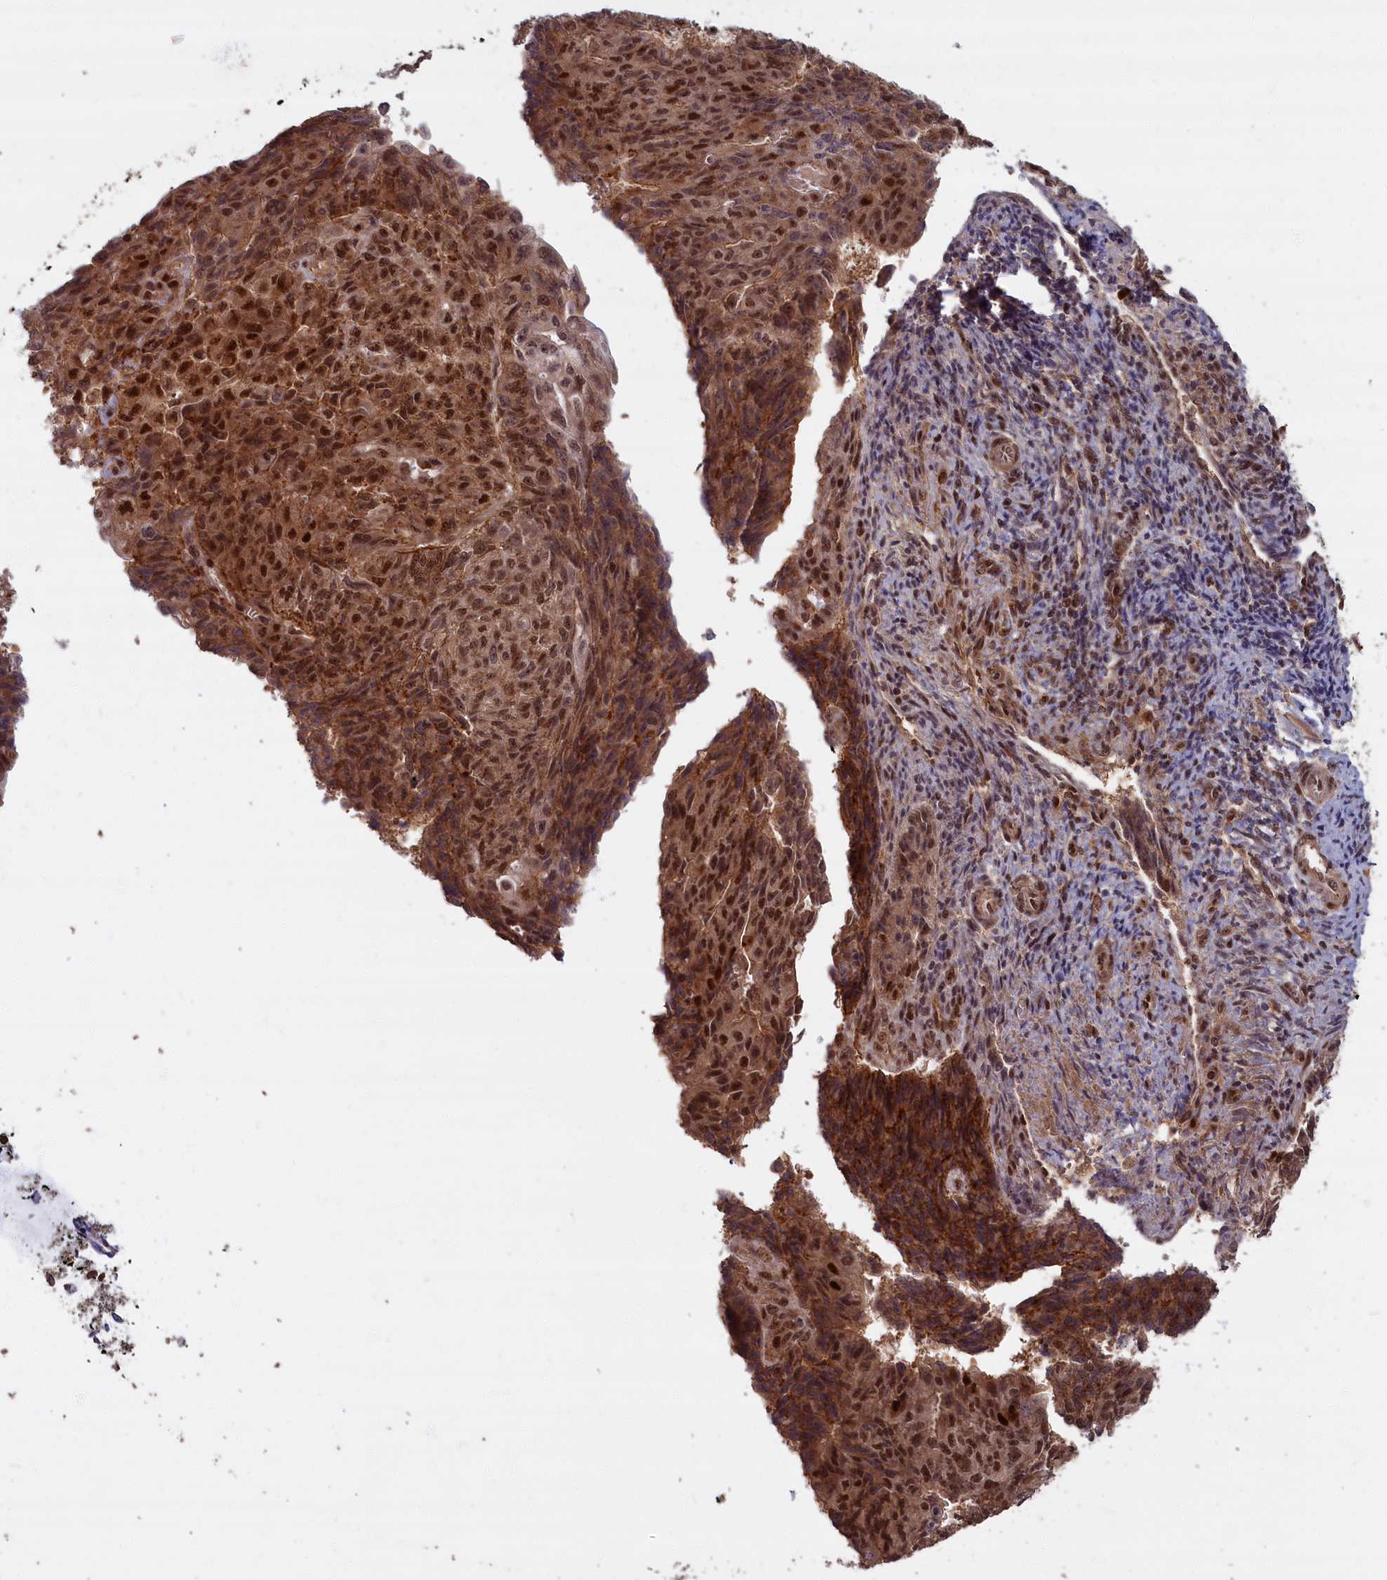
{"staining": {"intensity": "strong", "quantity": ">75%", "location": "cytoplasmic/membranous,nuclear"}, "tissue": "endometrial cancer", "cell_type": "Tumor cells", "image_type": "cancer", "snomed": [{"axis": "morphology", "description": "Adenocarcinoma, NOS"}, {"axis": "topography", "description": "Endometrium"}], "caption": "Immunohistochemical staining of endometrial cancer displays high levels of strong cytoplasmic/membranous and nuclear expression in approximately >75% of tumor cells. The protein is stained brown, and the nuclei are stained in blue (DAB (3,3'-diaminobenzidine) IHC with brightfield microscopy, high magnification).", "gene": "HIF3A", "patient": {"sex": "female", "age": 32}}